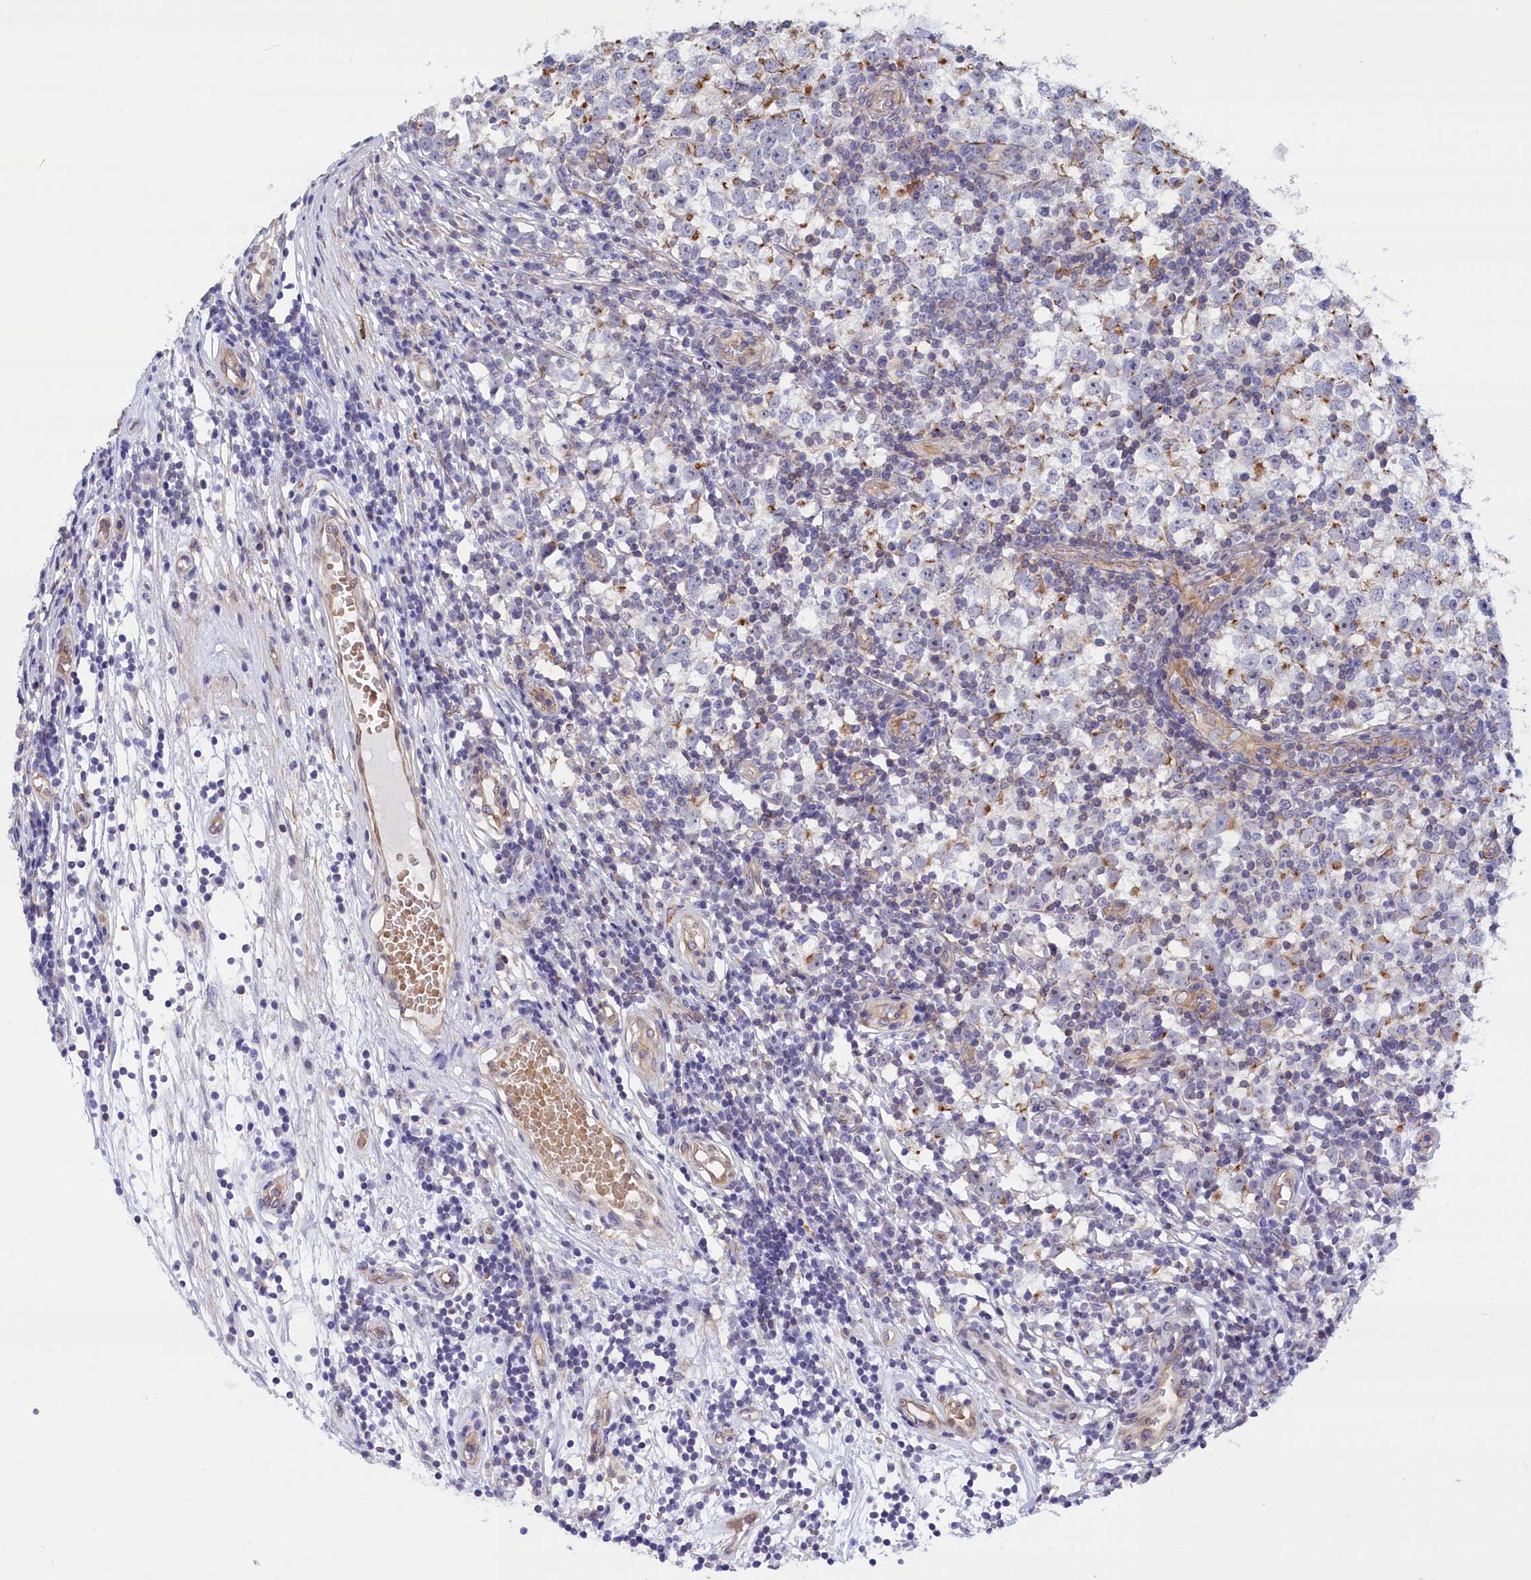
{"staining": {"intensity": "negative", "quantity": "none", "location": "none"}, "tissue": "testis cancer", "cell_type": "Tumor cells", "image_type": "cancer", "snomed": [{"axis": "morphology", "description": "Seminoma, NOS"}, {"axis": "topography", "description": "Testis"}], "caption": "Immunohistochemistry (IHC) of human testis cancer (seminoma) reveals no staining in tumor cells.", "gene": "ABCC12", "patient": {"sex": "male", "age": 65}}